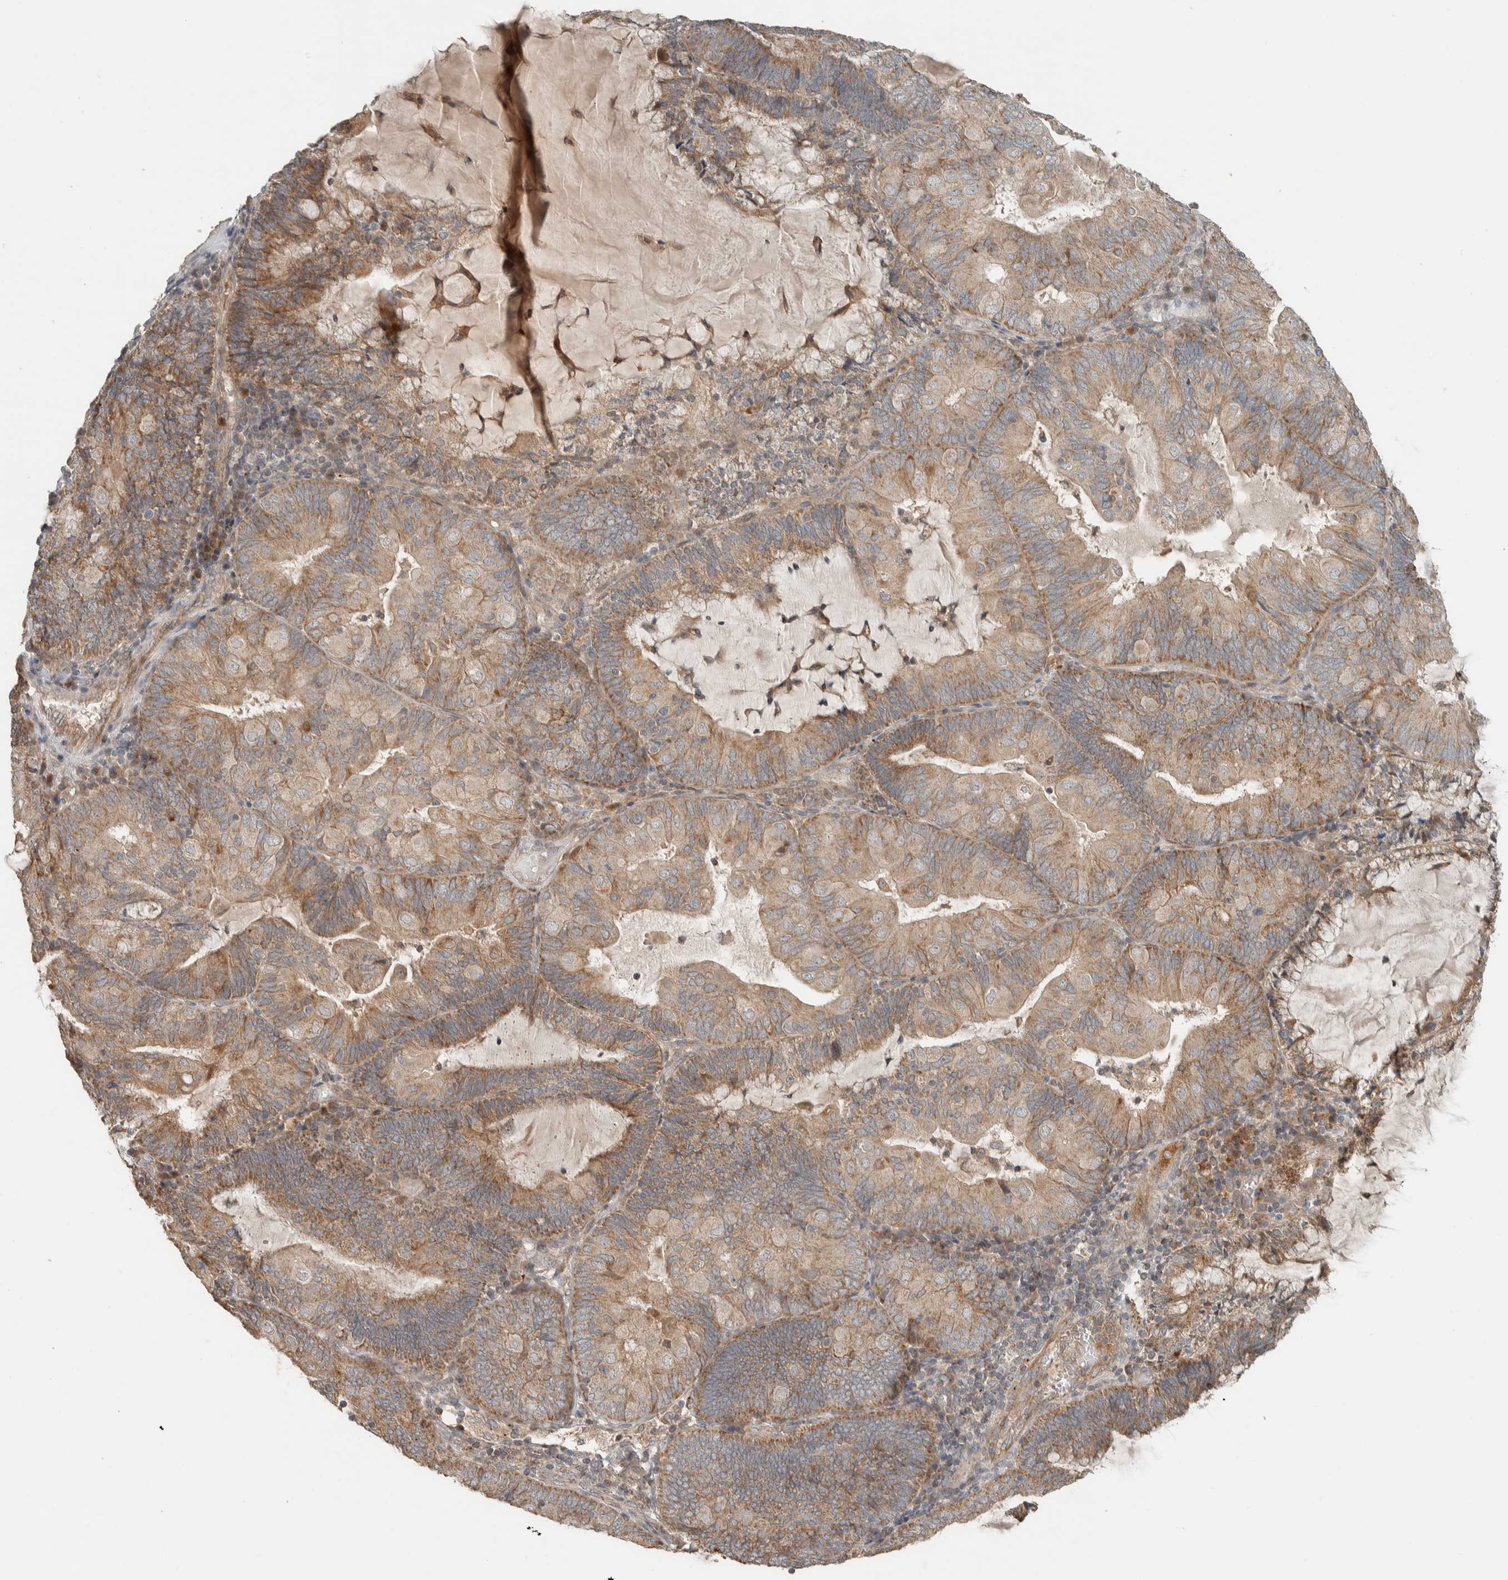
{"staining": {"intensity": "moderate", "quantity": ">75%", "location": "cytoplasmic/membranous"}, "tissue": "endometrial cancer", "cell_type": "Tumor cells", "image_type": "cancer", "snomed": [{"axis": "morphology", "description": "Adenocarcinoma, NOS"}, {"axis": "topography", "description": "Endometrium"}], "caption": "Immunohistochemistry micrograph of neoplastic tissue: human endometrial adenocarcinoma stained using immunohistochemistry (IHC) demonstrates medium levels of moderate protein expression localized specifically in the cytoplasmic/membranous of tumor cells, appearing as a cytoplasmic/membranous brown color.", "gene": "NBR1", "patient": {"sex": "female", "age": 81}}